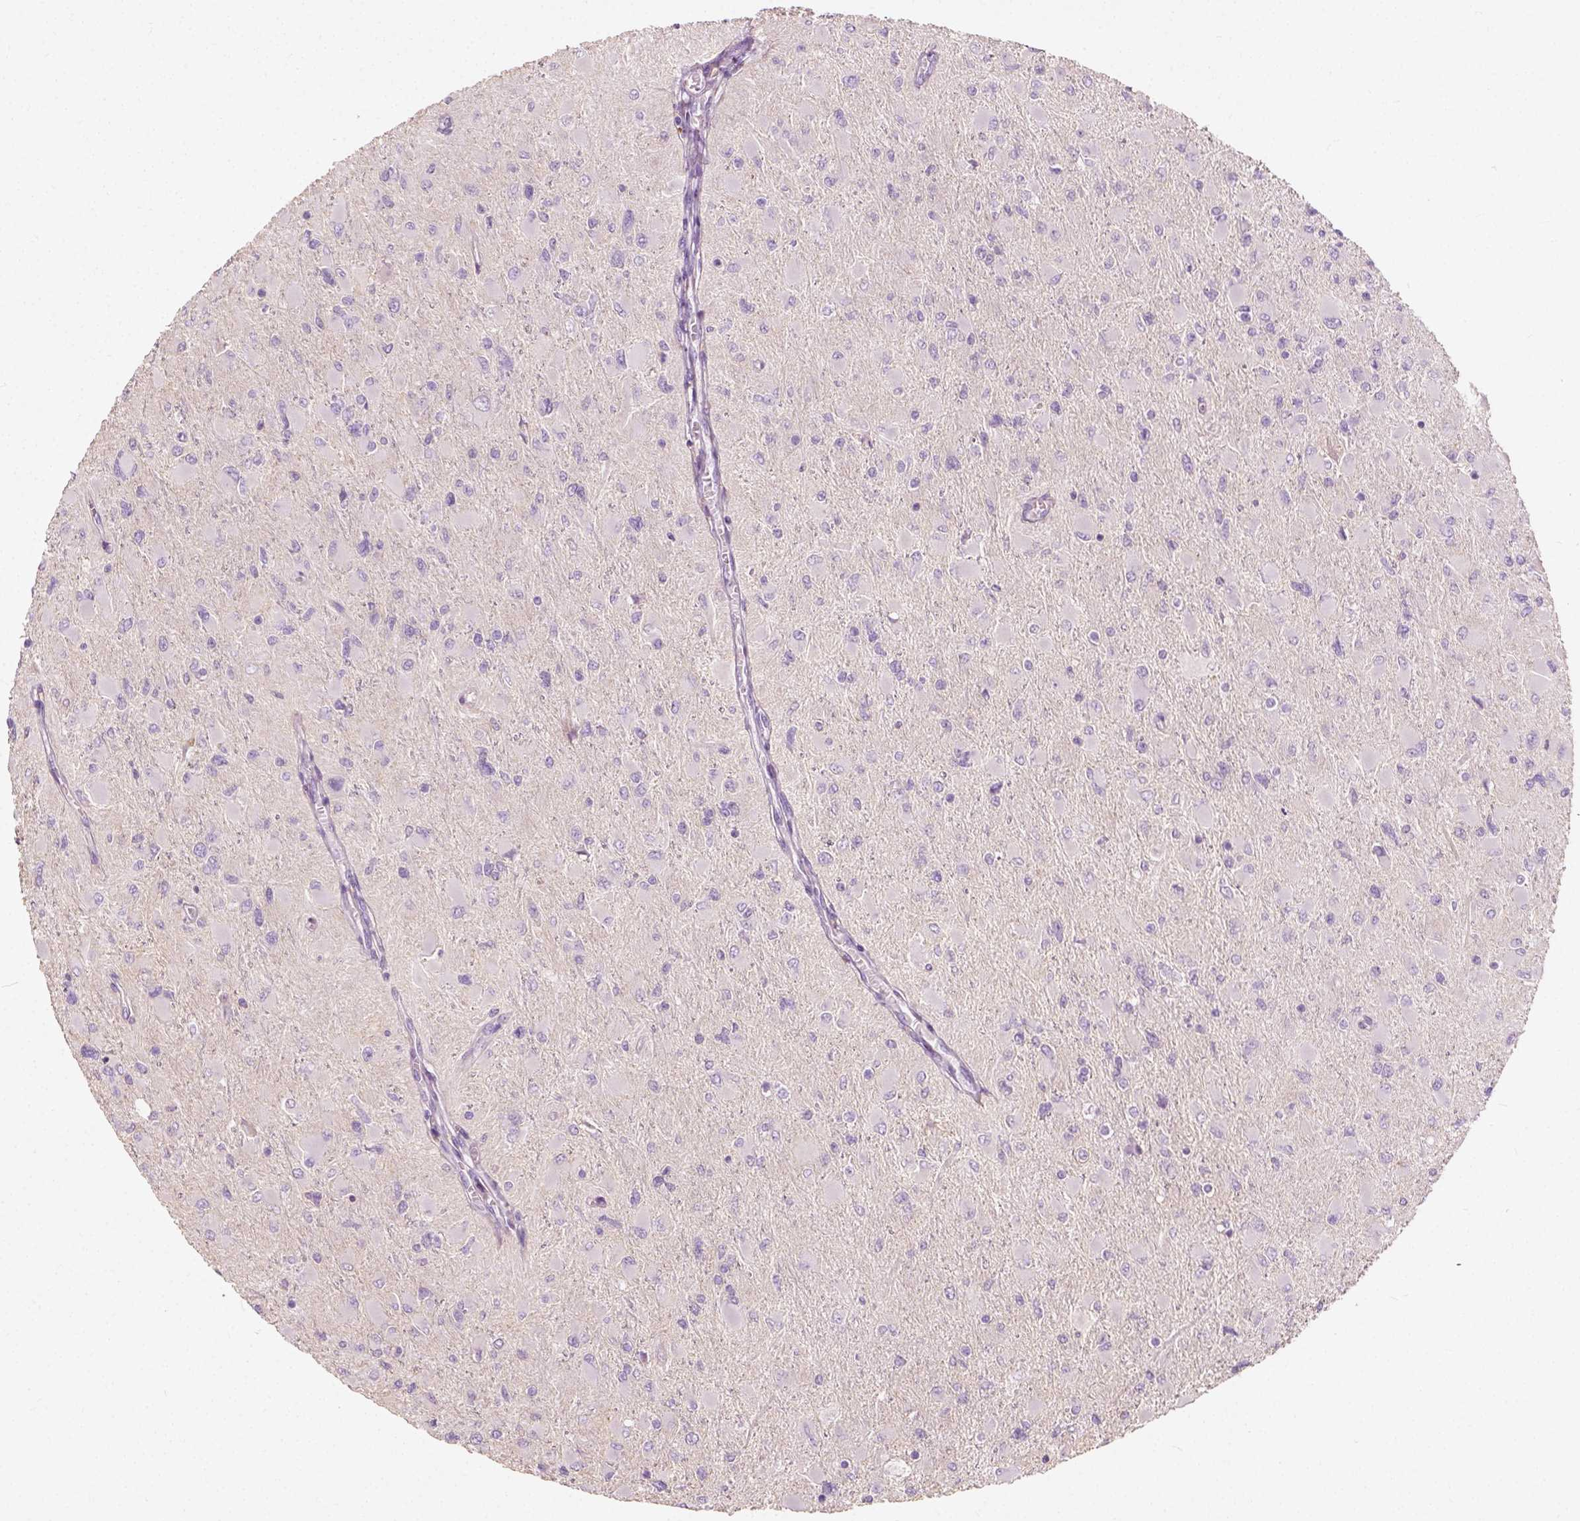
{"staining": {"intensity": "negative", "quantity": "none", "location": "none"}, "tissue": "glioma", "cell_type": "Tumor cells", "image_type": "cancer", "snomed": [{"axis": "morphology", "description": "Glioma, malignant, High grade"}, {"axis": "topography", "description": "Cerebral cortex"}], "caption": "The photomicrograph demonstrates no staining of tumor cells in high-grade glioma (malignant).", "gene": "DHCR24", "patient": {"sex": "female", "age": 36}}